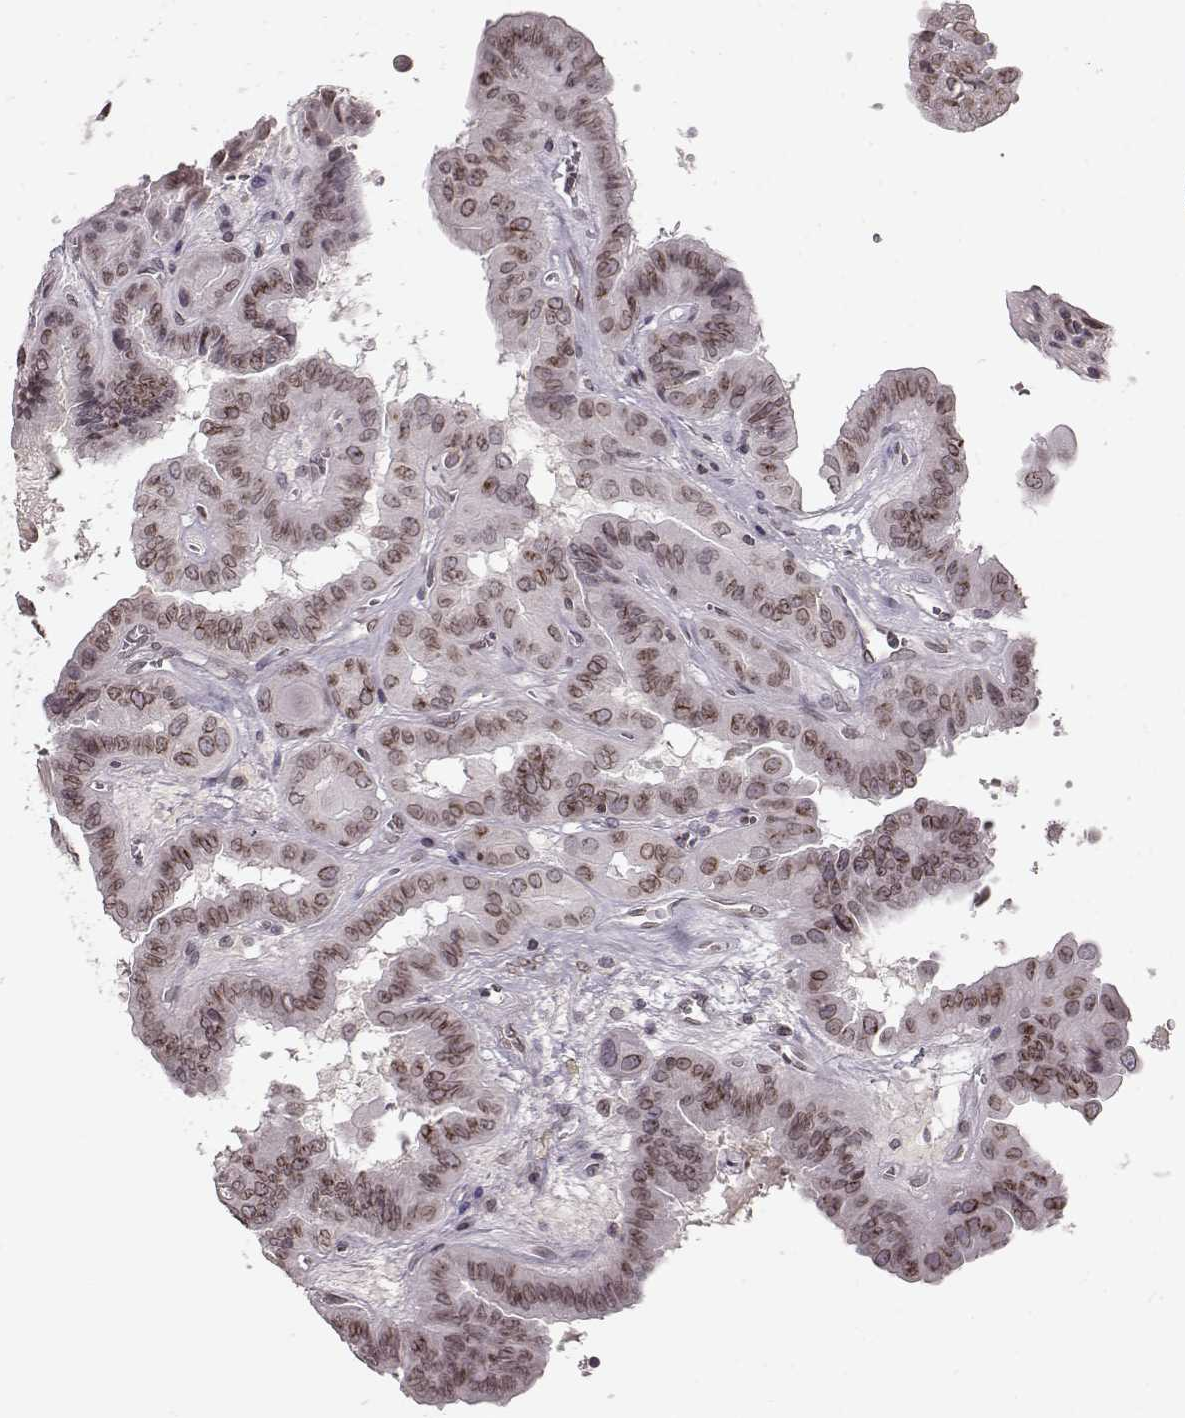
{"staining": {"intensity": "moderate", "quantity": "25%-75%", "location": "cytoplasmic/membranous,nuclear"}, "tissue": "thyroid cancer", "cell_type": "Tumor cells", "image_type": "cancer", "snomed": [{"axis": "morphology", "description": "Papillary adenocarcinoma, NOS"}, {"axis": "topography", "description": "Thyroid gland"}], "caption": "This is an image of immunohistochemistry (IHC) staining of papillary adenocarcinoma (thyroid), which shows moderate positivity in the cytoplasmic/membranous and nuclear of tumor cells.", "gene": "DCAF12", "patient": {"sex": "female", "age": 37}}